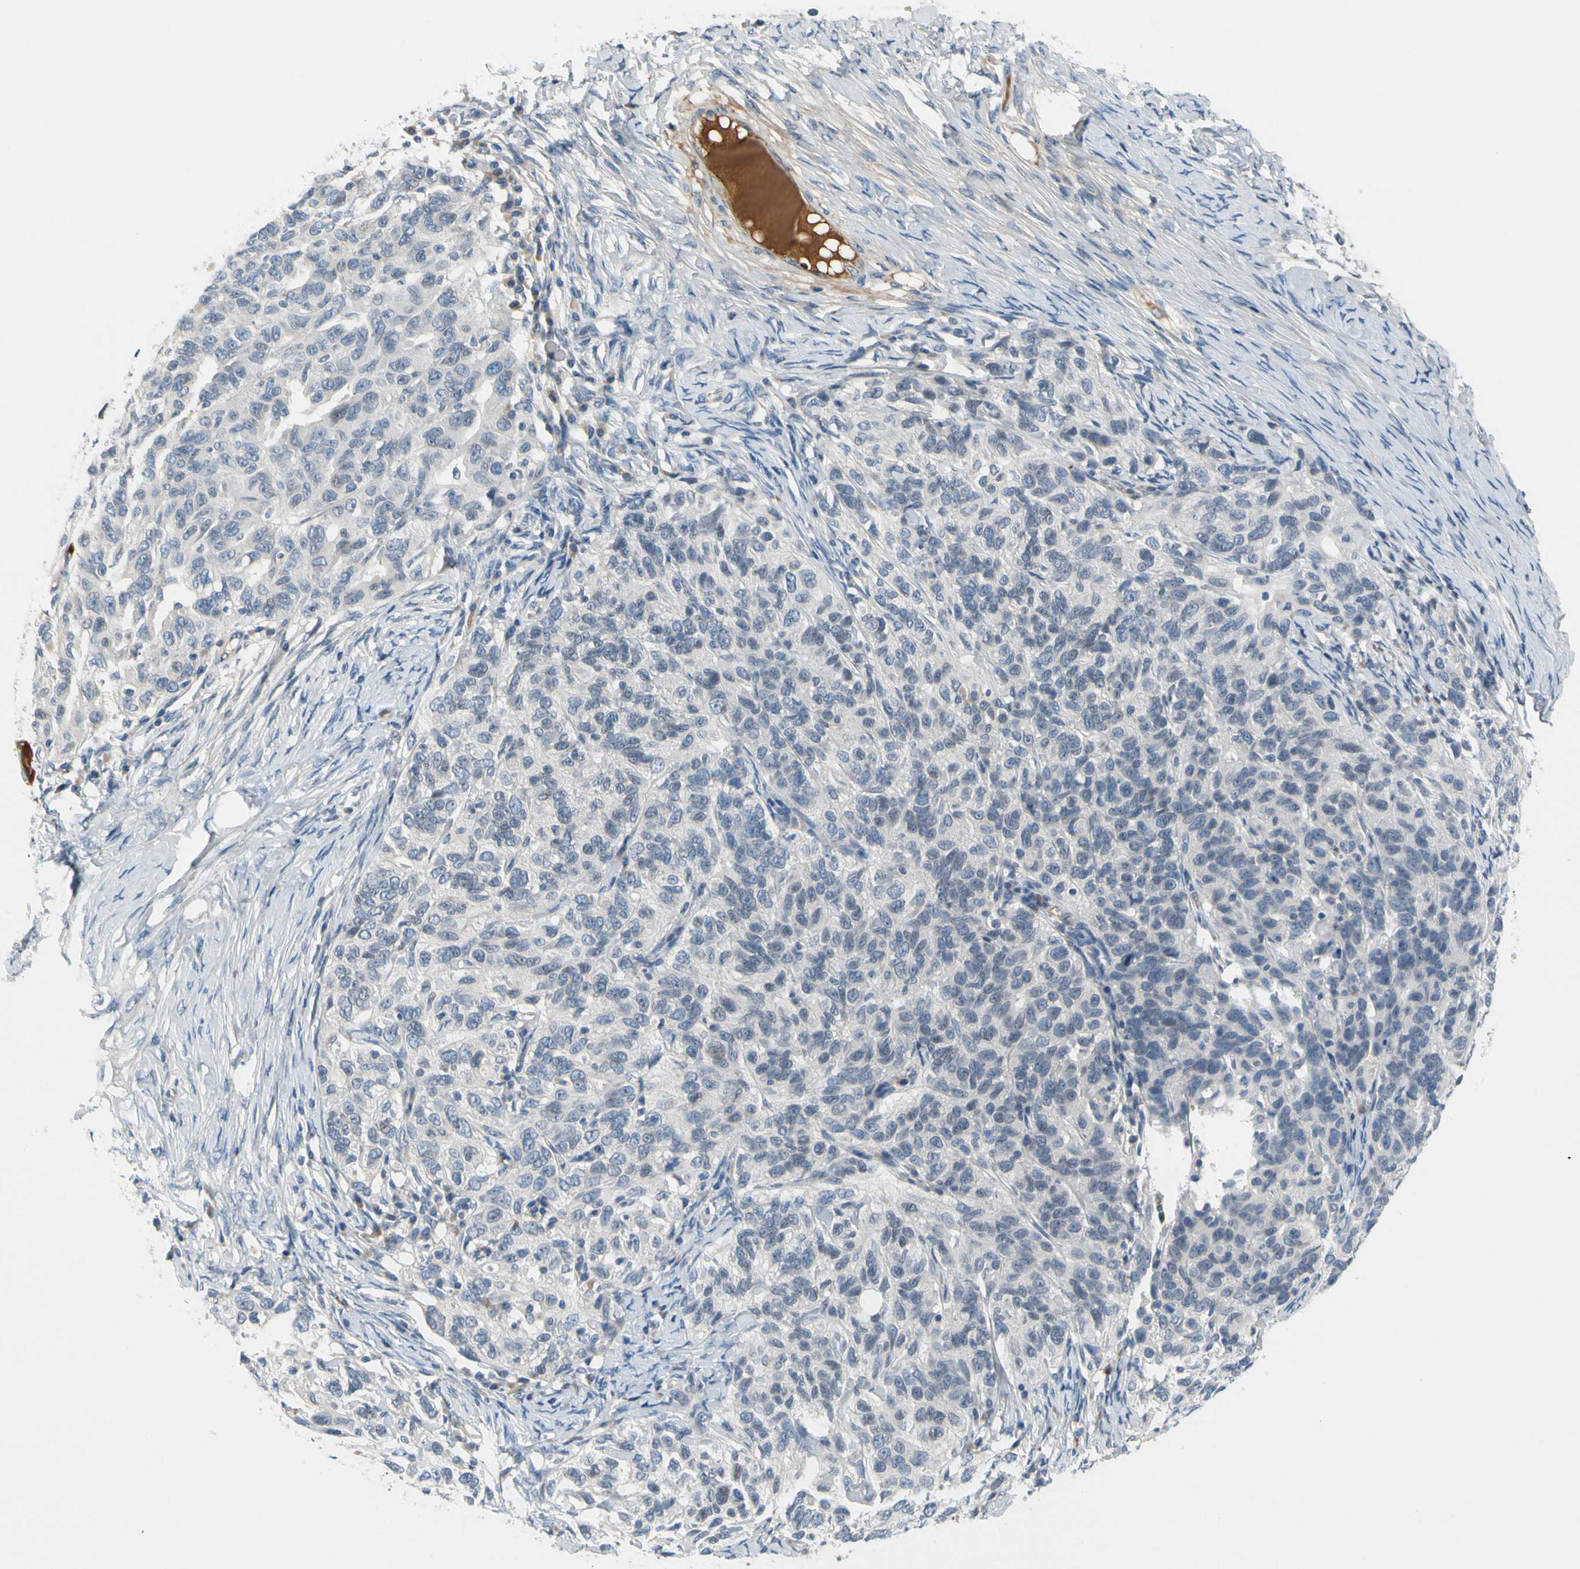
{"staining": {"intensity": "negative", "quantity": "none", "location": "none"}, "tissue": "ovarian cancer", "cell_type": "Tumor cells", "image_type": "cancer", "snomed": [{"axis": "morphology", "description": "Cystadenocarcinoma, serous, NOS"}, {"axis": "topography", "description": "Ovary"}], "caption": "Immunohistochemistry histopathology image of ovarian cancer (serous cystadenocarcinoma) stained for a protein (brown), which reveals no positivity in tumor cells.", "gene": "CNDP1", "patient": {"sex": "female", "age": 82}}